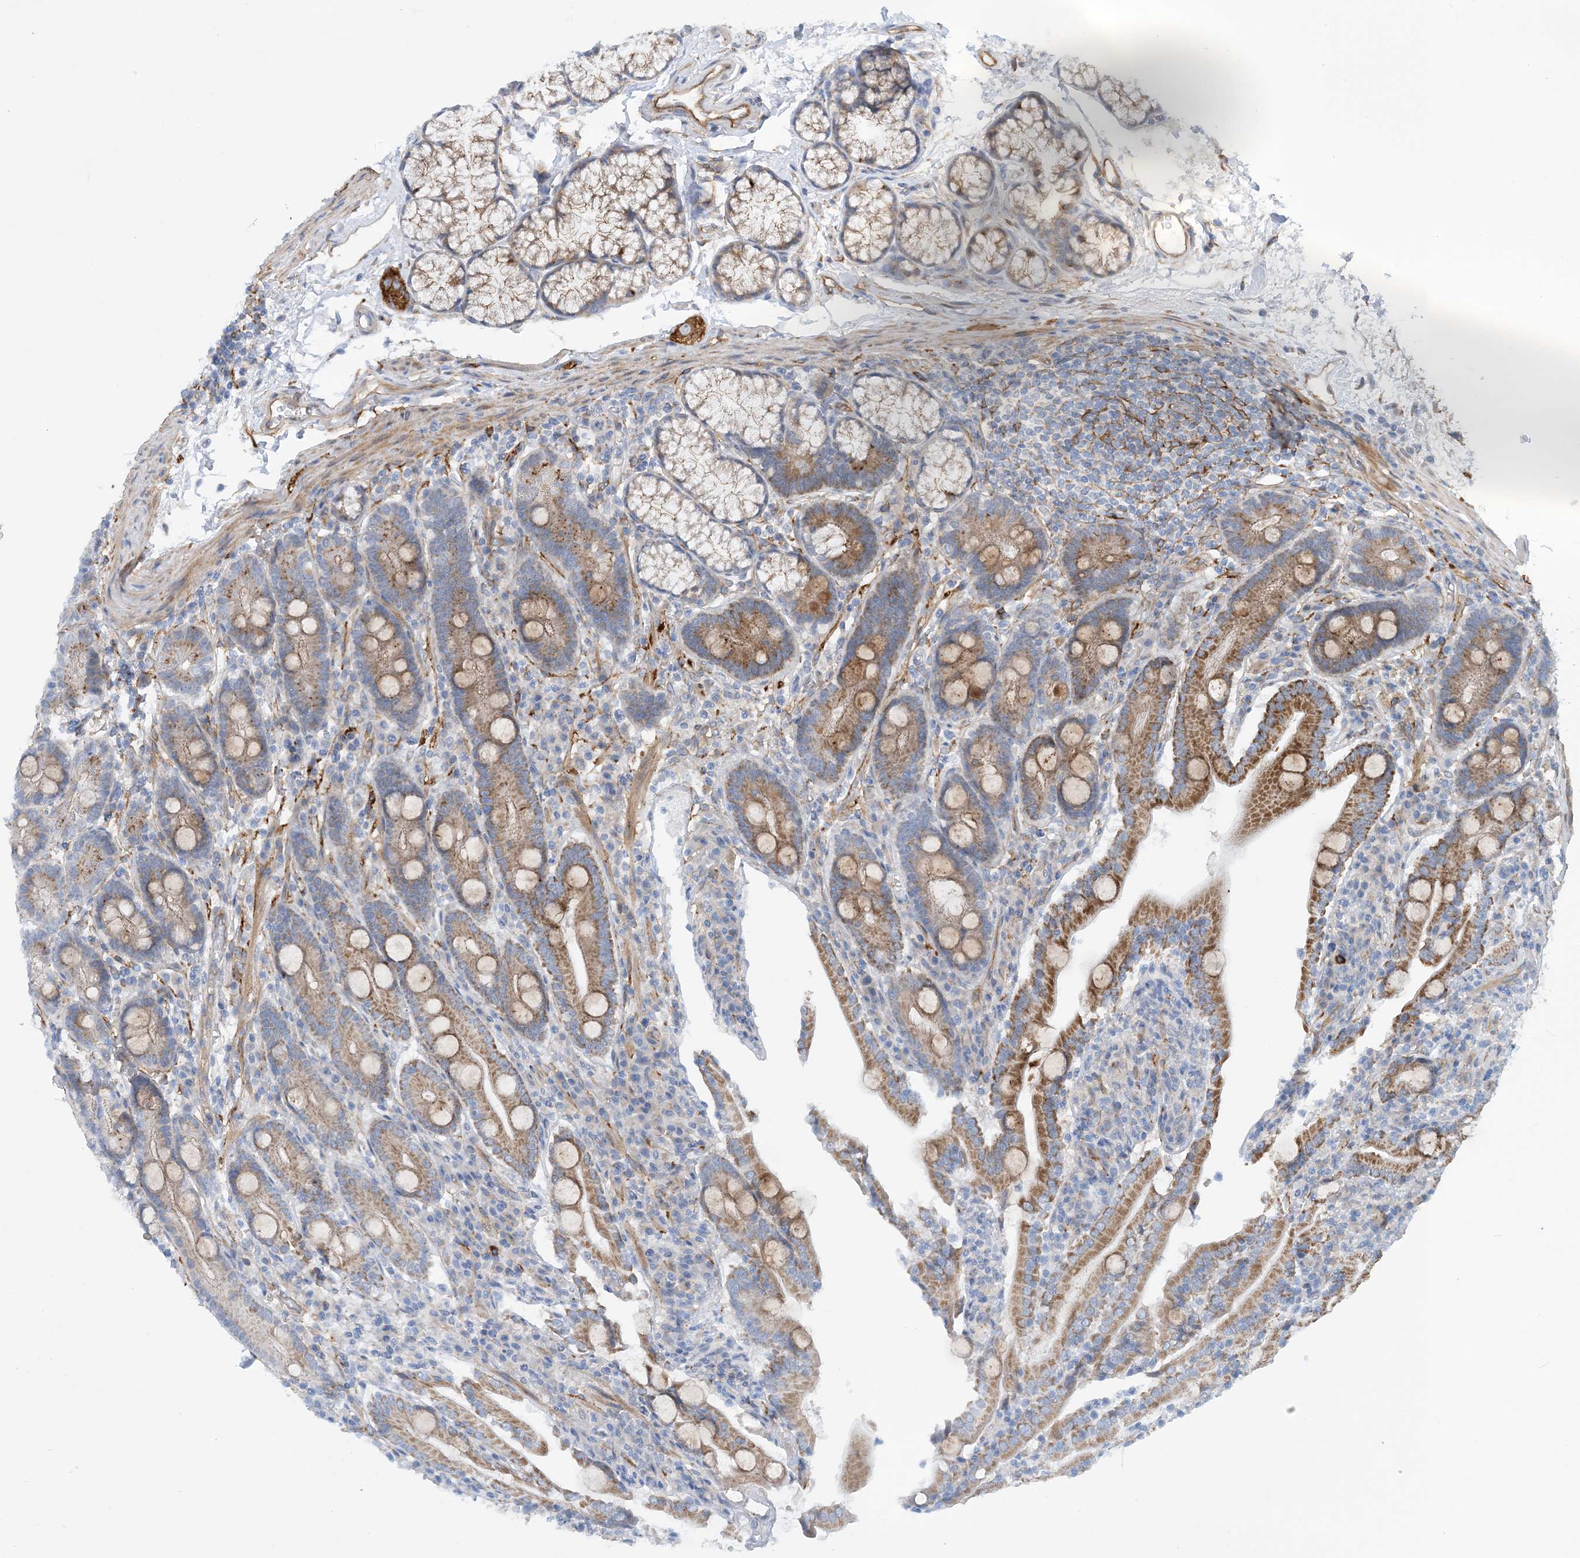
{"staining": {"intensity": "moderate", "quantity": ">75%", "location": "cytoplasmic/membranous"}, "tissue": "duodenum", "cell_type": "Glandular cells", "image_type": "normal", "snomed": [{"axis": "morphology", "description": "Normal tissue, NOS"}, {"axis": "topography", "description": "Duodenum"}], "caption": "Duodenum stained with a brown dye demonstrates moderate cytoplasmic/membranous positive positivity in about >75% of glandular cells.", "gene": "EIF2A", "patient": {"sex": "male", "age": 35}}